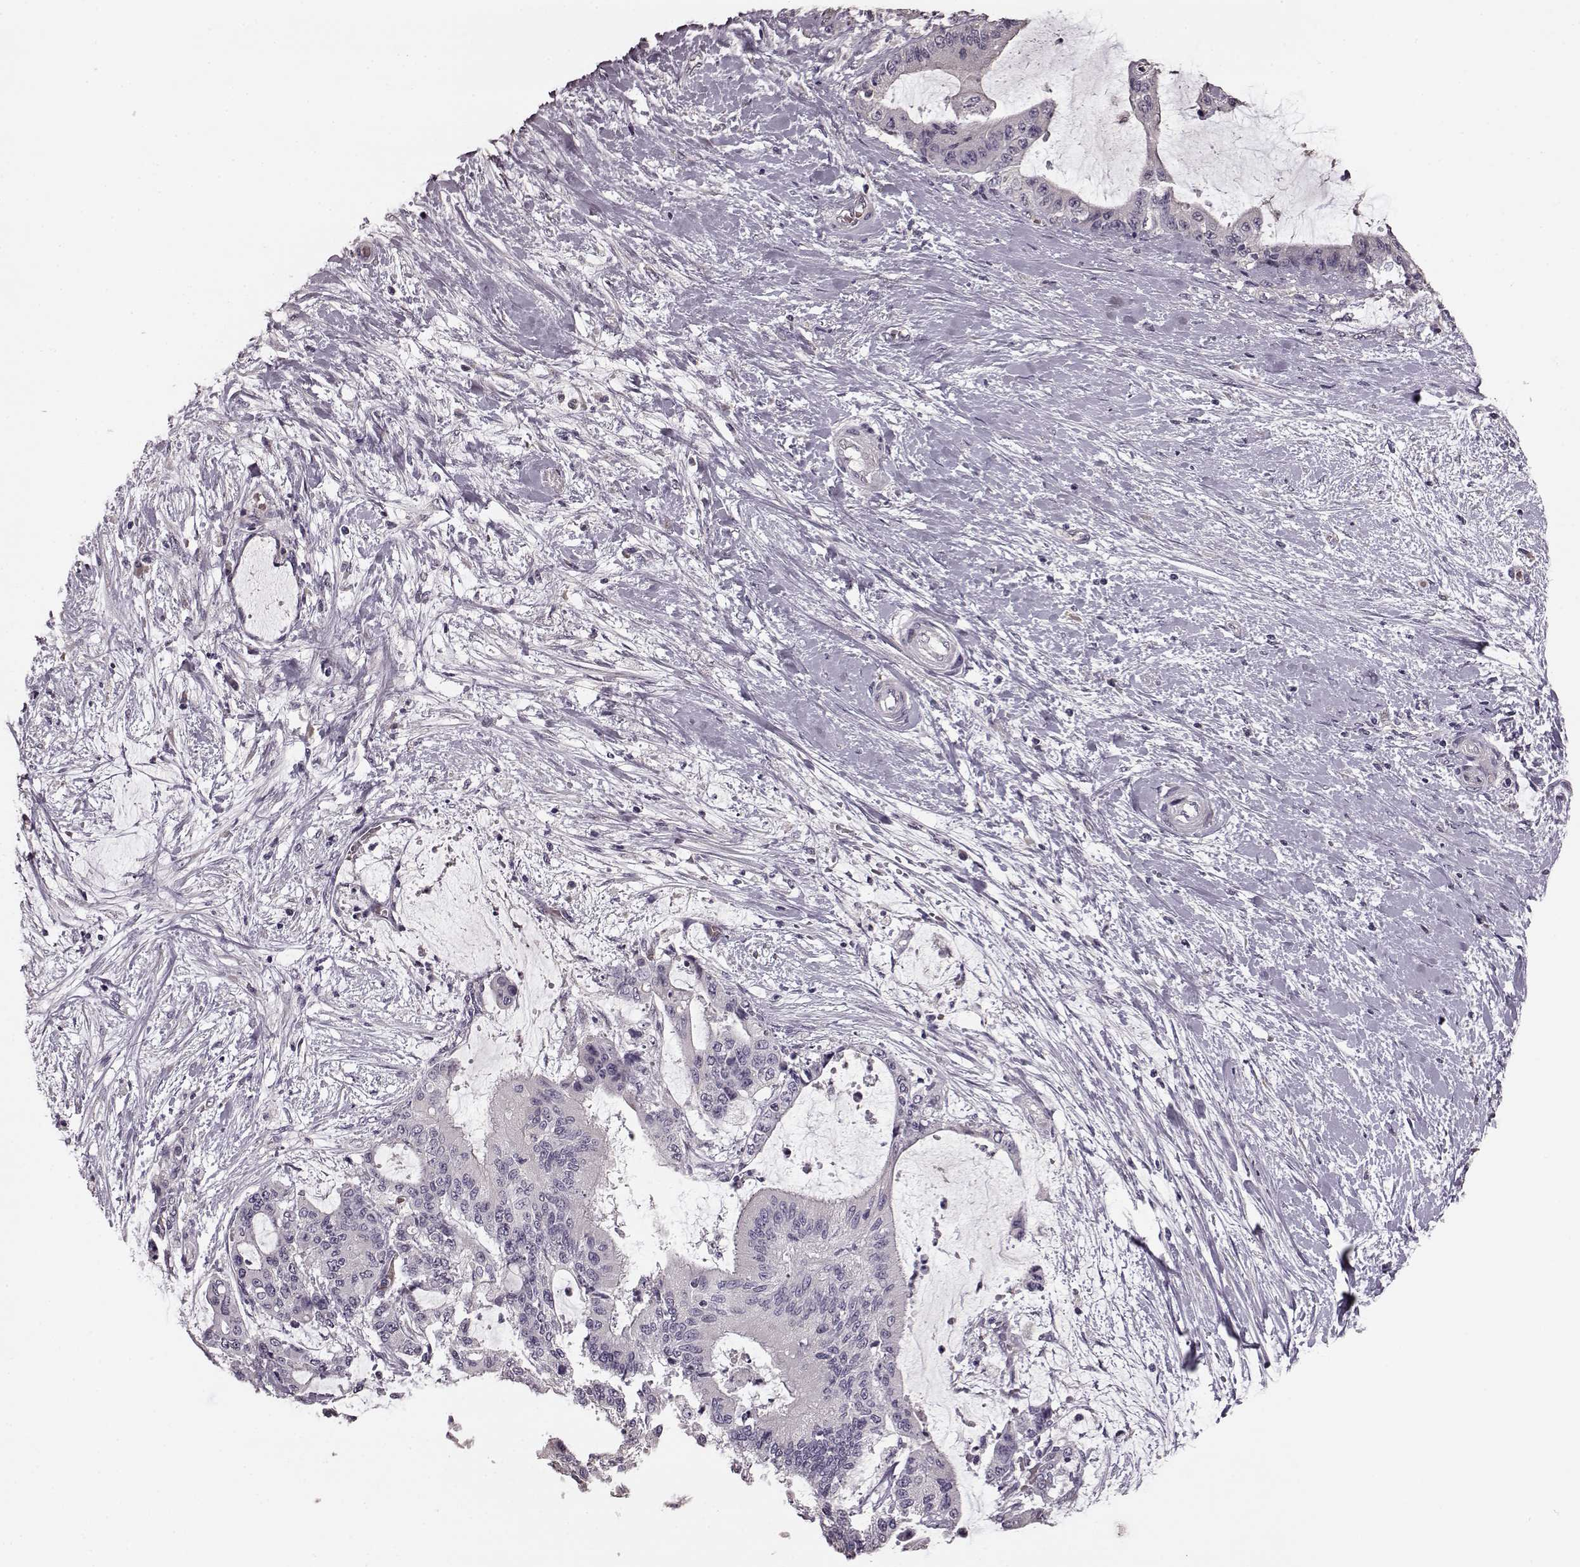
{"staining": {"intensity": "negative", "quantity": "none", "location": "none"}, "tissue": "liver cancer", "cell_type": "Tumor cells", "image_type": "cancer", "snomed": [{"axis": "morphology", "description": "Cholangiocarcinoma"}, {"axis": "topography", "description": "Liver"}], "caption": "DAB immunohistochemical staining of human cholangiocarcinoma (liver) exhibits no significant expression in tumor cells.", "gene": "SLC52A3", "patient": {"sex": "female", "age": 73}}